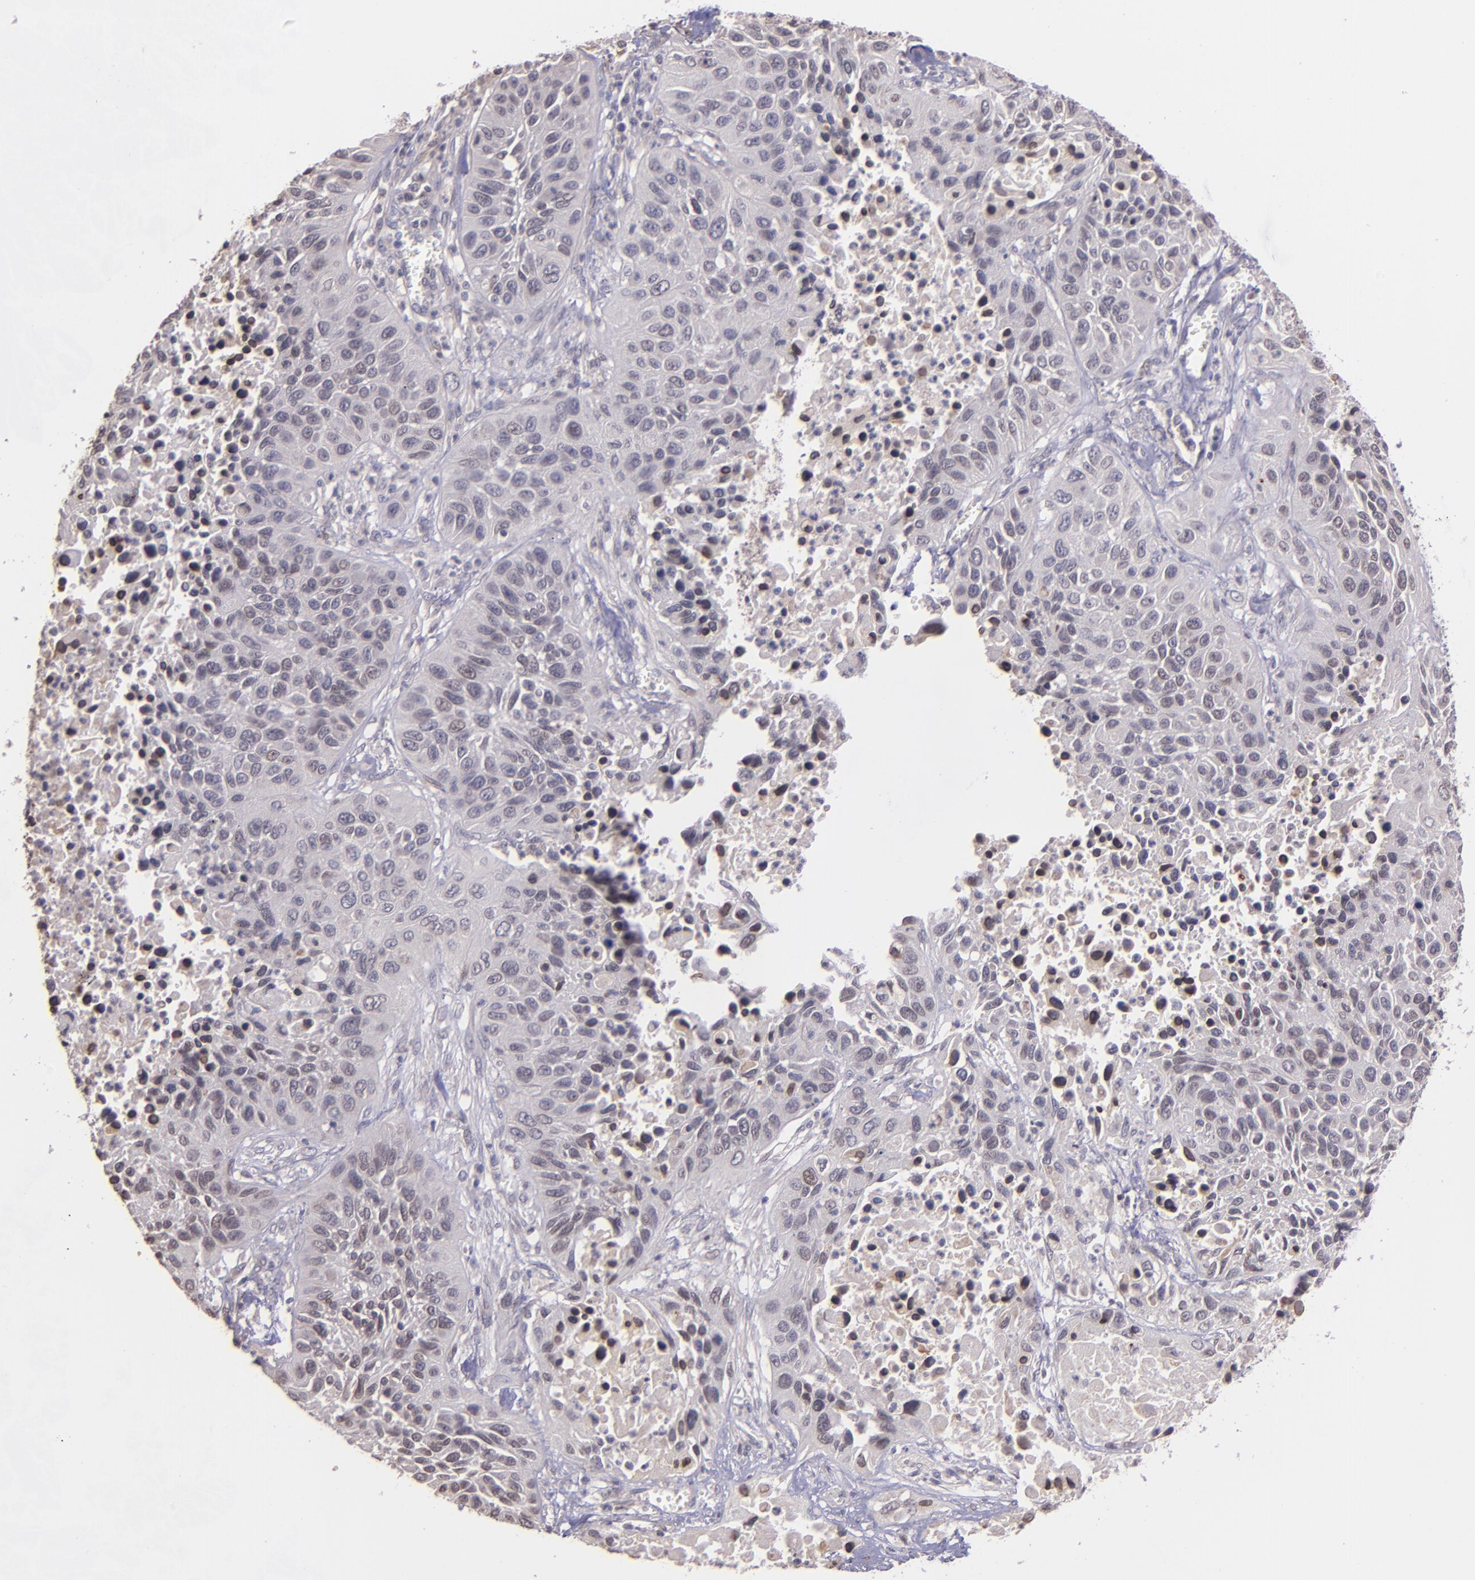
{"staining": {"intensity": "weak", "quantity": "<25%", "location": "cytoplasmic/membranous"}, "tissue": "lung cancer", "cell_type": "Tumor cells", "image_type": "cancer", "snomed": [{"axis": "morphology", "description": "Squamous cell carcinoma, NOS"}, {"axis": "topography", "description": "Lung"}], "caption": "An immunohistochemistry (IHC) micrograph of squamous cell carcinoma (lung) is shown. There is no staining in tumor cells of squamous cell carcinoma (lung).", "gene": "NUP62CL", "patient": {"sex": "female", "age": 76}}